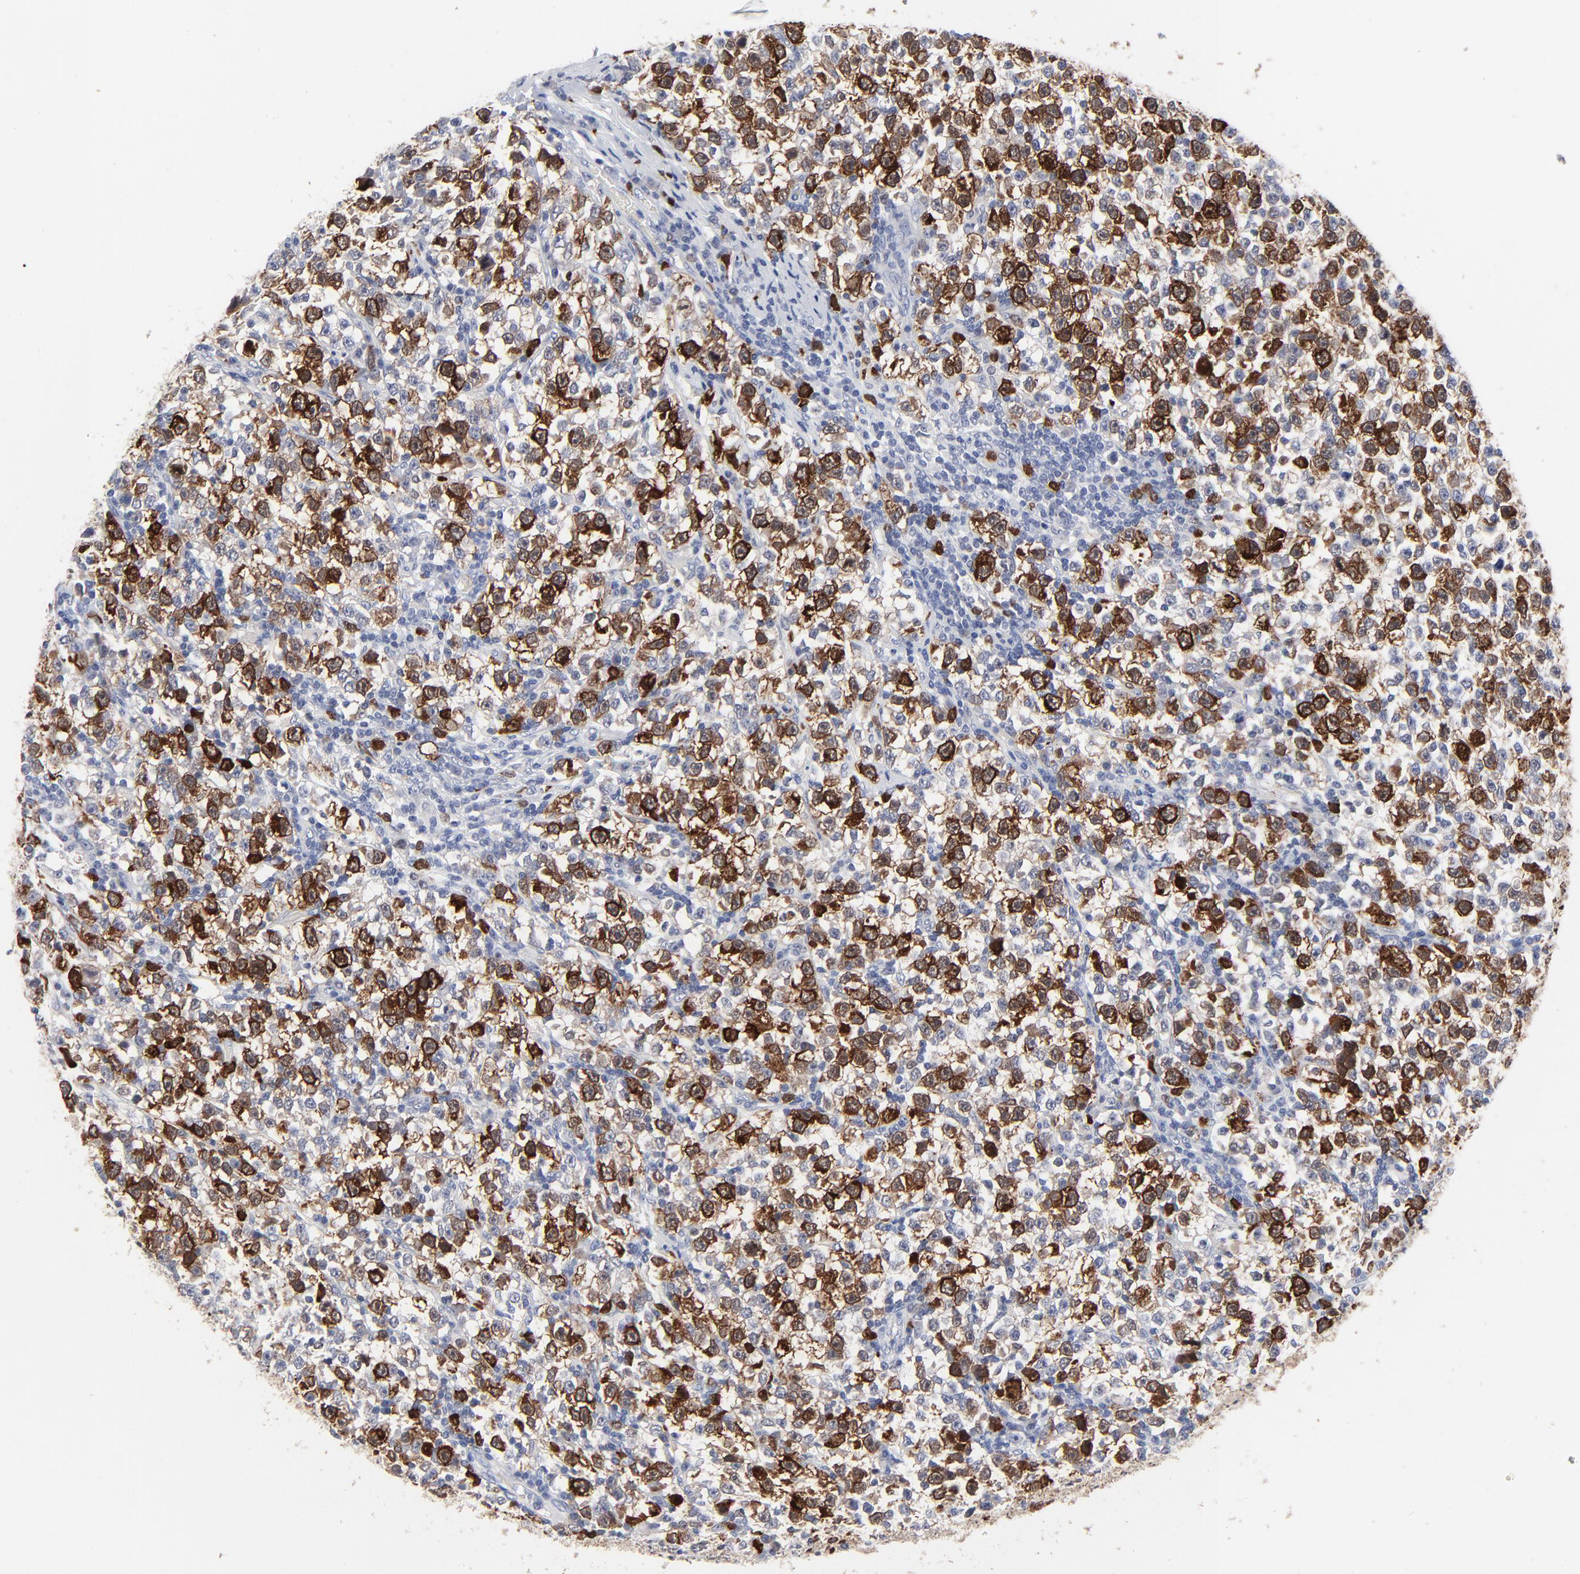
{"staining": {"intensity": "strong", "quantity": ">75%", "location": "cytoplasmic/membranous,nuclear"}, "tissue": "testis cancer", "cell_type": "Tumor cells", "image_type": "cancer", "snomed": [{"axis": "morphology", "description": "Seminoma, NOS"}, {"axis": "topography", "description": "Testis"}], "caption": "Testis cancer stained with a brown dye demonstrates strong cytoplasmic/membranous and nuclear positive staining in approximately >75% of tumor cells.", "gene": "CDK1", "patient": {"sex": "male", "age": 43}}